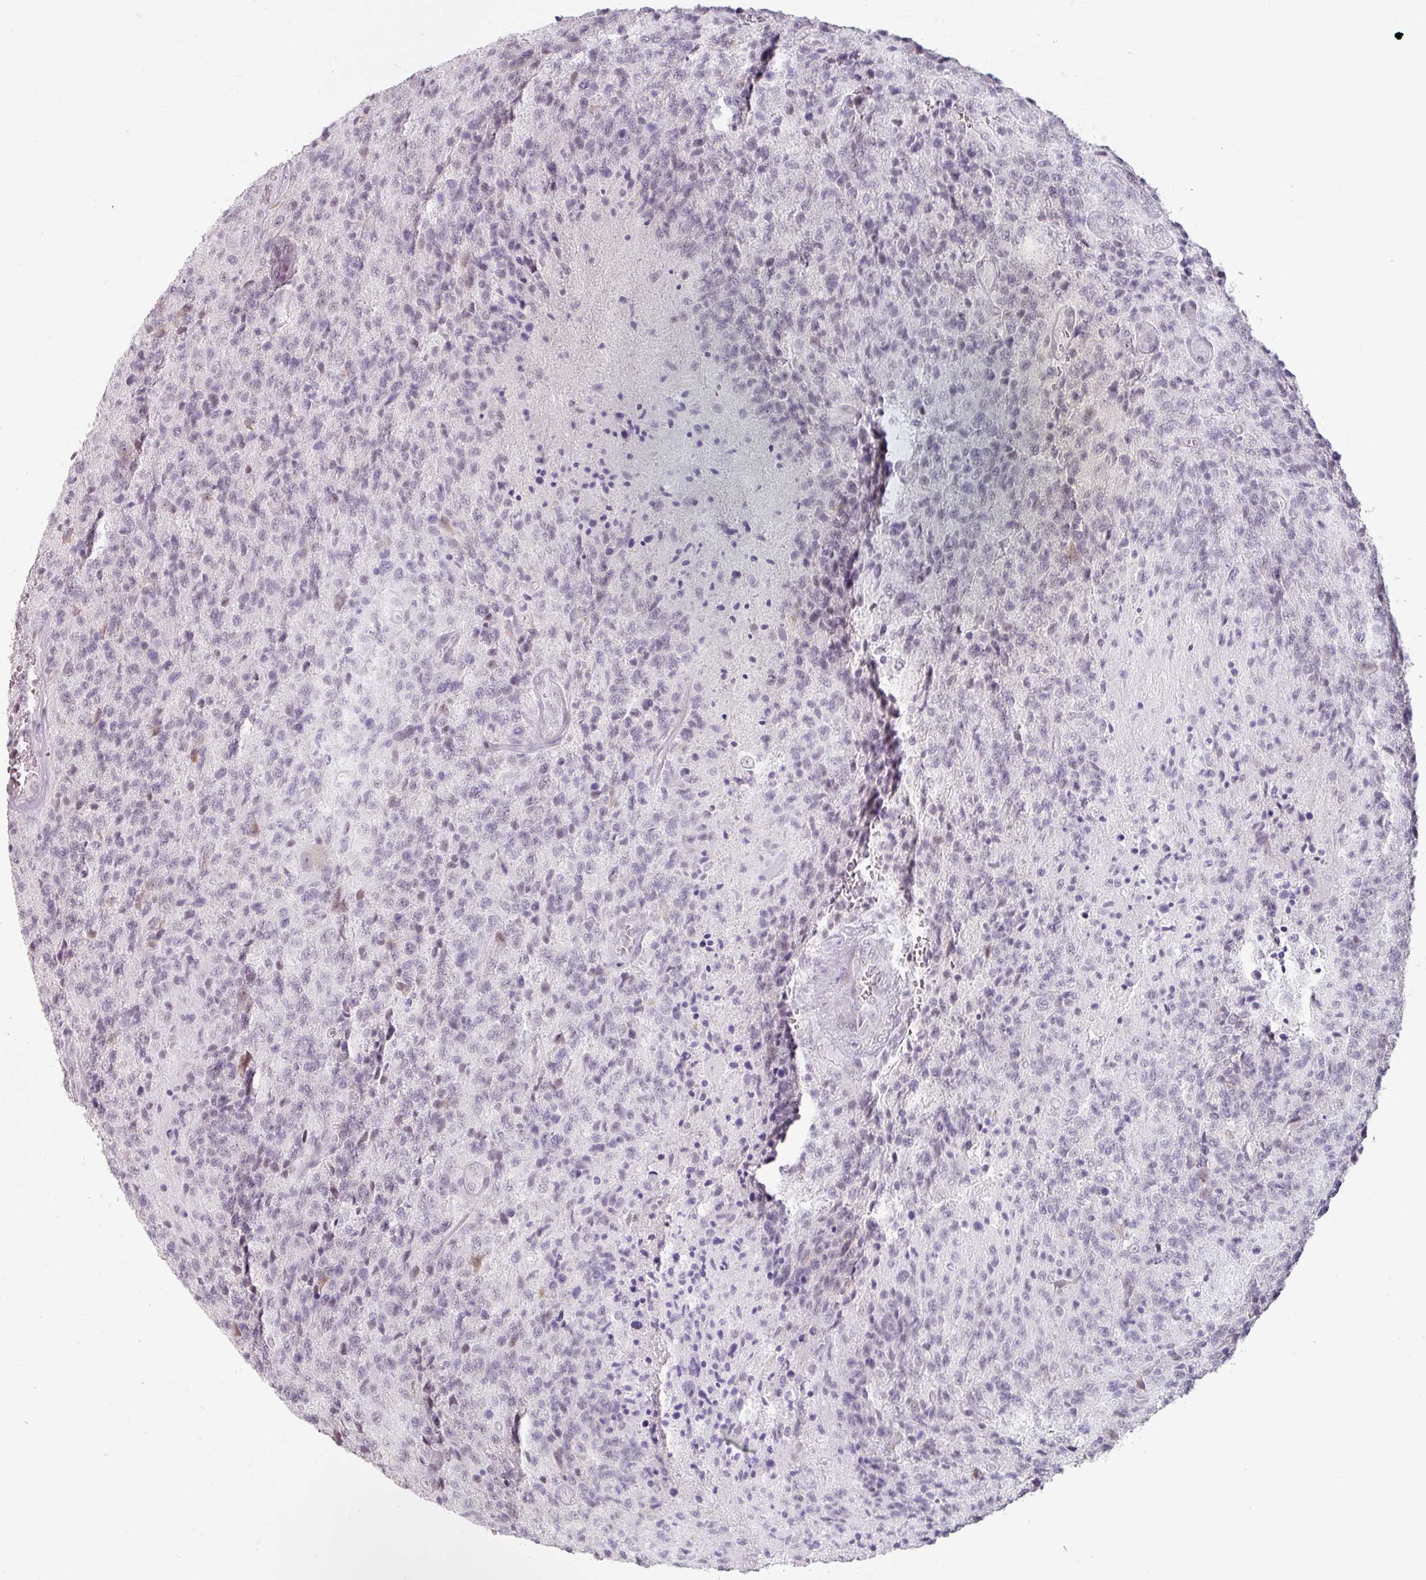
{"staining": {"intensity": "negative", "quantity": "none", "location": "none"}, "tissue": "glioma", "cell_type": "Tumor cells", "image_type": "cancer", "snomed": [{"axis": "morphology", "description": "Glioma, malignant, High grade"}, {"axis": "topography", "description": "Brain"}], "caption": "This is a micrograph of immunohistochemistry staining of glioma, which shows no staining in tumor cells. (Brightfield microscopy of DAB (3,3'-diaminobenzidine) immunohistochemistry (IHC) at high magnification).", "gene": "SPRR1A", "patient": {"sex": "male", "age": 36}}